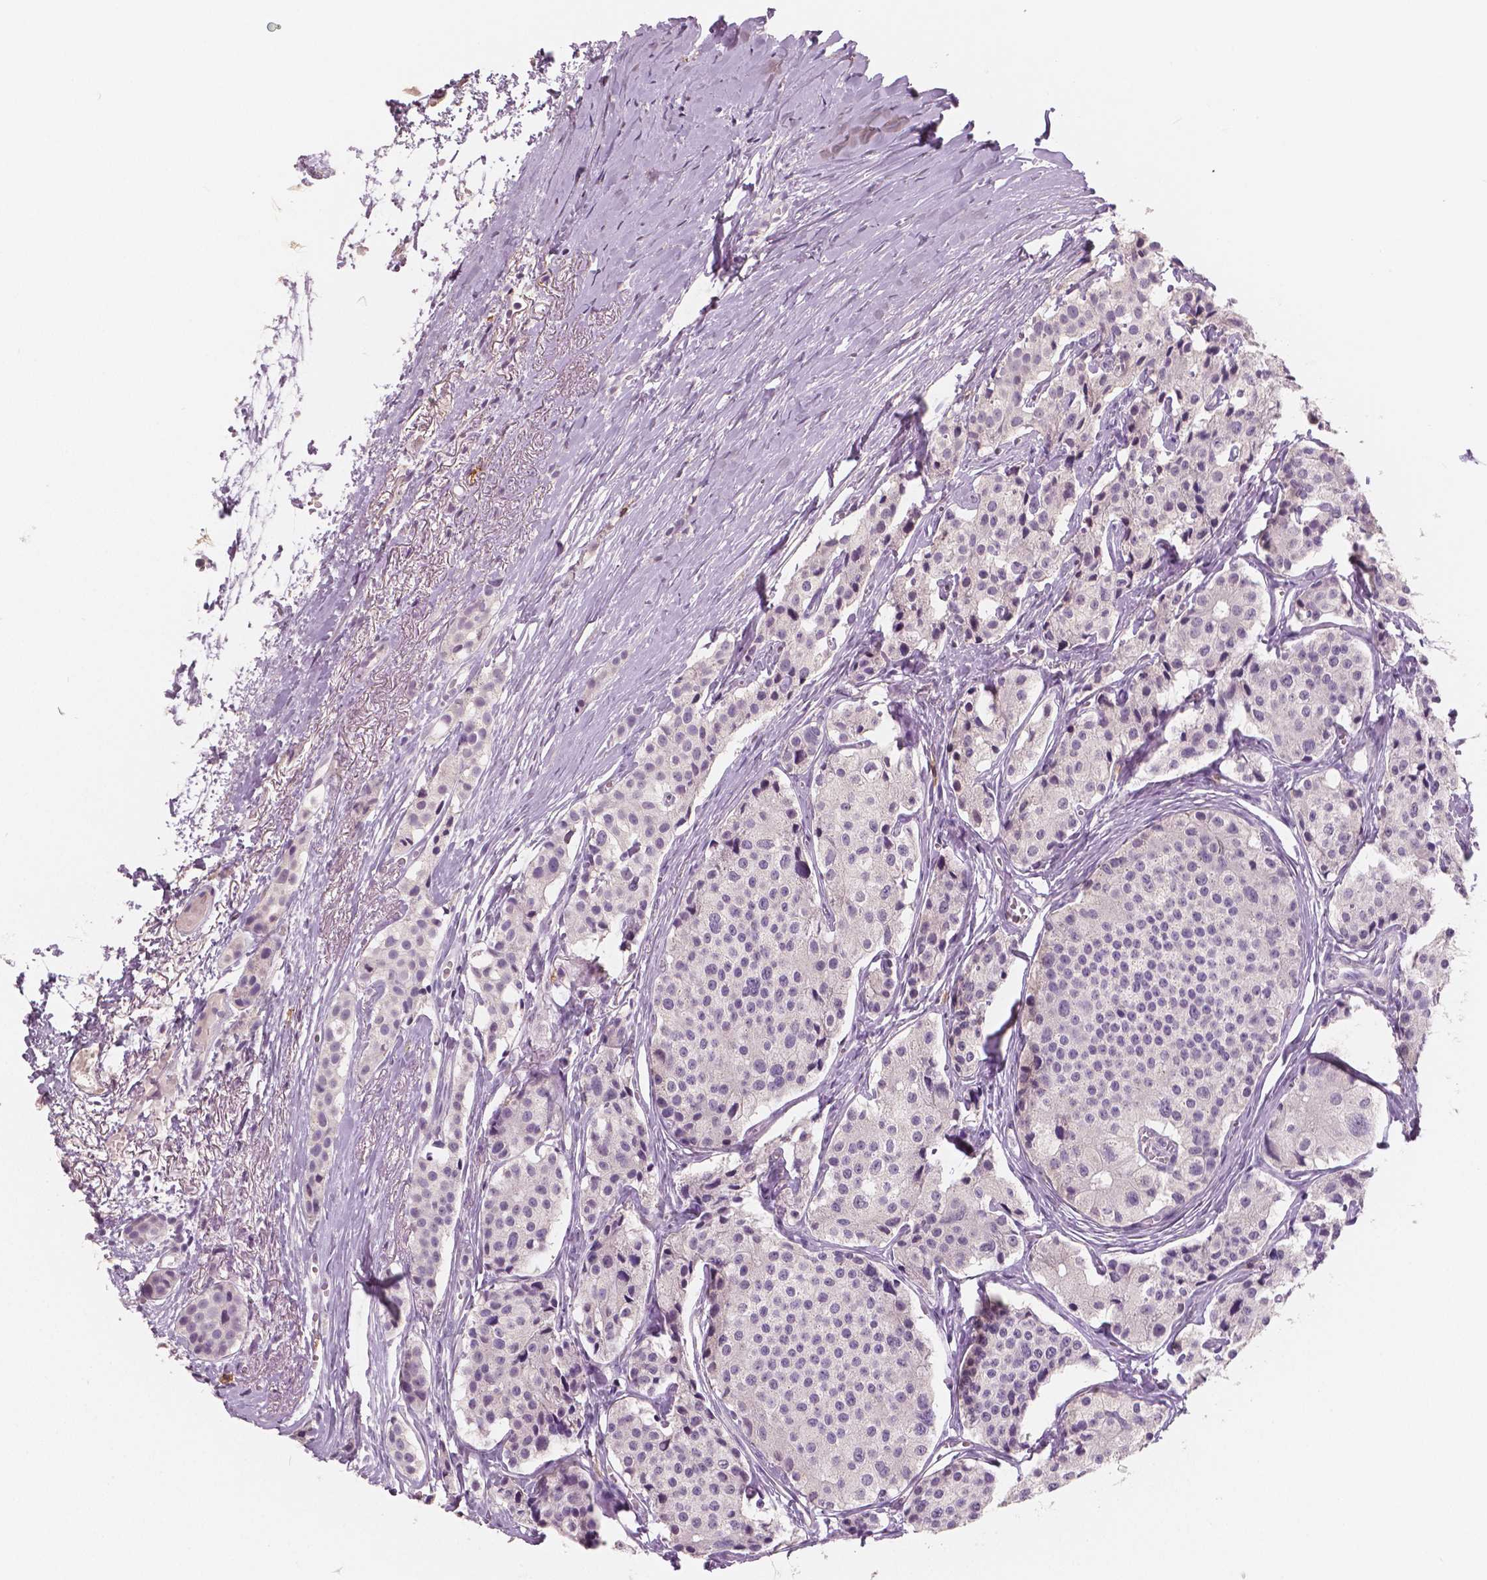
{"staining": {"intensity": "negative", "quantity": "none", "location": "none"}, "tissue": "carcinoid", "cell_type": "Tumor cells", "image_type": "cancer", "snomed": [{"axis": "morphology", "description": "Carcinoid, malignant, NOS"}, {"axis": "topography", "description": "Small intestine"}], "caption": "An immunohistochemistry photomicrograph of carcinoid (malignant) is shown. There is no staining in tumor cells of carcinoid (malignant).", "gene": "KIT", "patient": {"sex": "female", "age": 65}}